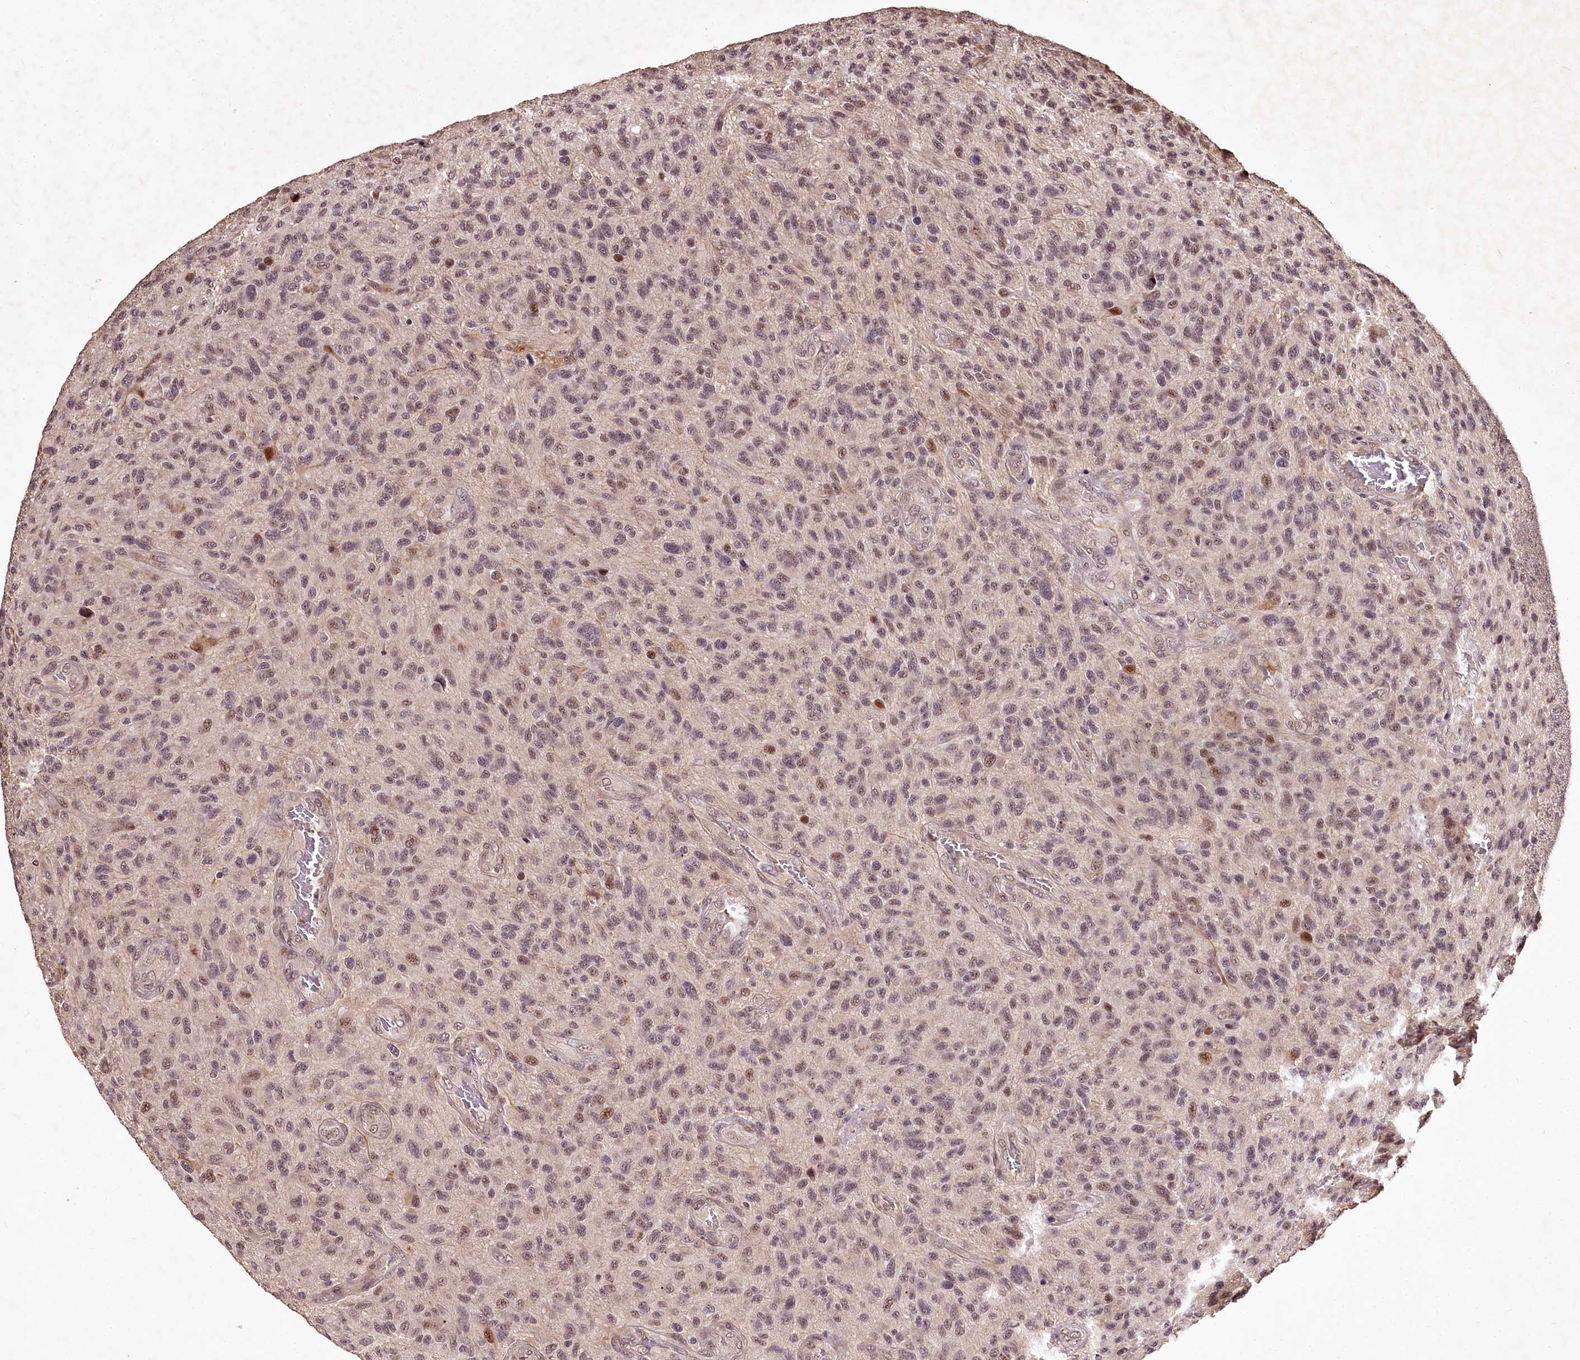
{"staining": {"intensity": "moderate", "quantity": "<25%", "location": "nuclear"}, "tissue": "glioma", "cell_type": "Tumor cells", "image_type": "cancer", "snomed": [{"axis": "morphology", "description": "Glioma, malignant, High grade"}, {"axis": "topography", "description": "Brain"}], "caption": "High-magnification brightfield microscopy of glioma stained with DAB (3,3'-diaminobenzidine) (brown) and counterstained with hematoxylin (blue). tumor cells exhibit moderate nuclear staining is present in about<25% of cells. The staining is performed using DAB brown chromogen to label protein expression. The nuclei are counter-stained blue using hematoxylin.", "gene": "MAML3", "patient": {"sex": "male", "age": 47}}